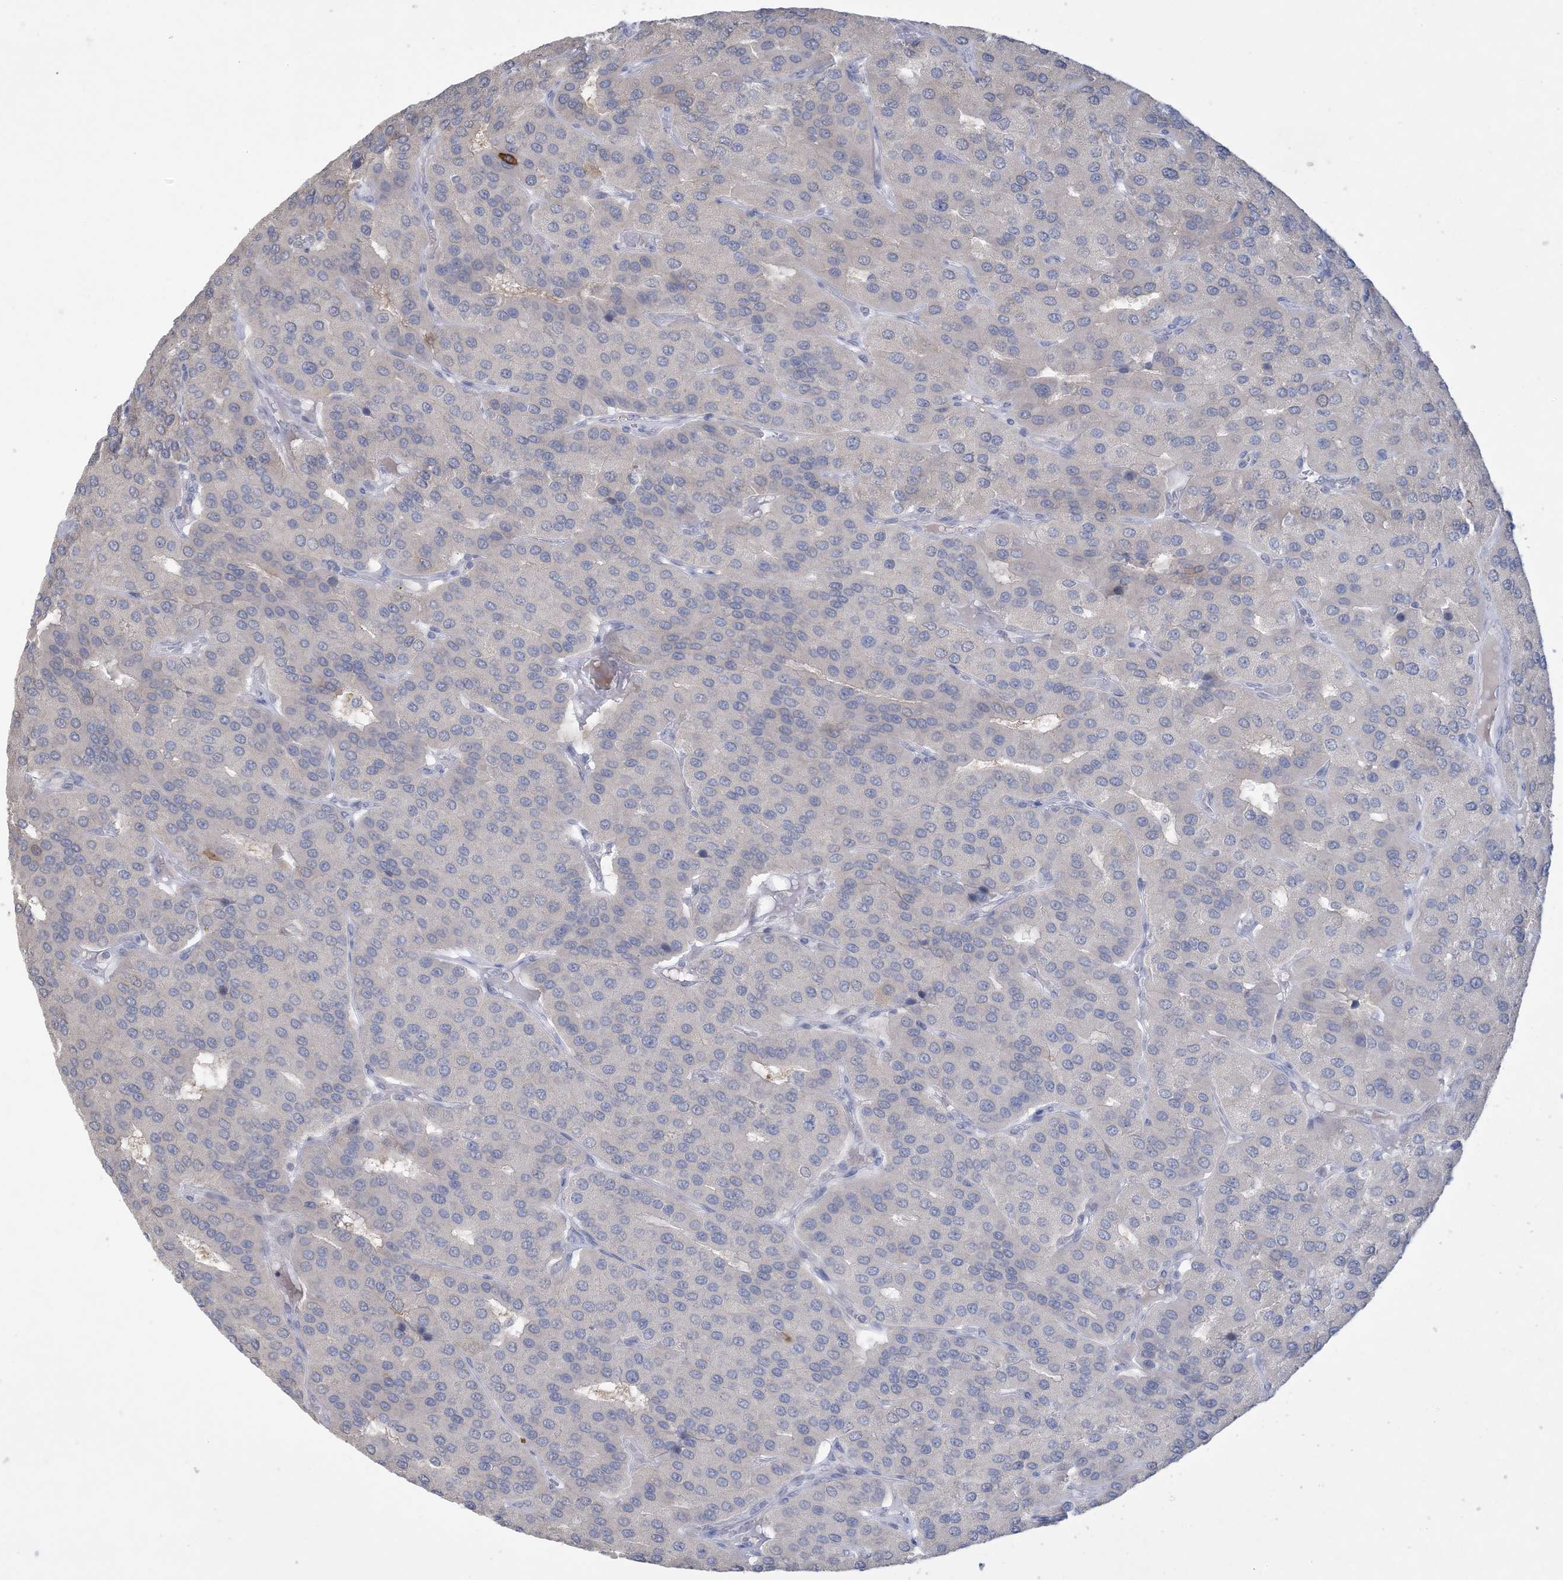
{"staining": {"intensity": "negative", "quantity": "none", "location": "none"}, "tissue": "parathyroid gland", "cell_type": "Glandular cells", "image_type": "normal", "snomed": [{"axis": "morphology", "description": "Normal tissue, NOS"}, {"axis": "morphology", "description": "Adenoma, NOS"}, {"axis": "topography", "description": "Parathyroid gland"}], "caption": "A high-resolution photomicrograph shows immunohistochemistry (IHC) staining of unremarkable parathyroid gland, which shows no significant staining in glandular cells. (DAB (3,3'-diaminobenzidine) immunohistochemistry, high magnification).", "gene": "HMGCS1", "patient": {"sex": "female", "age": 86}}